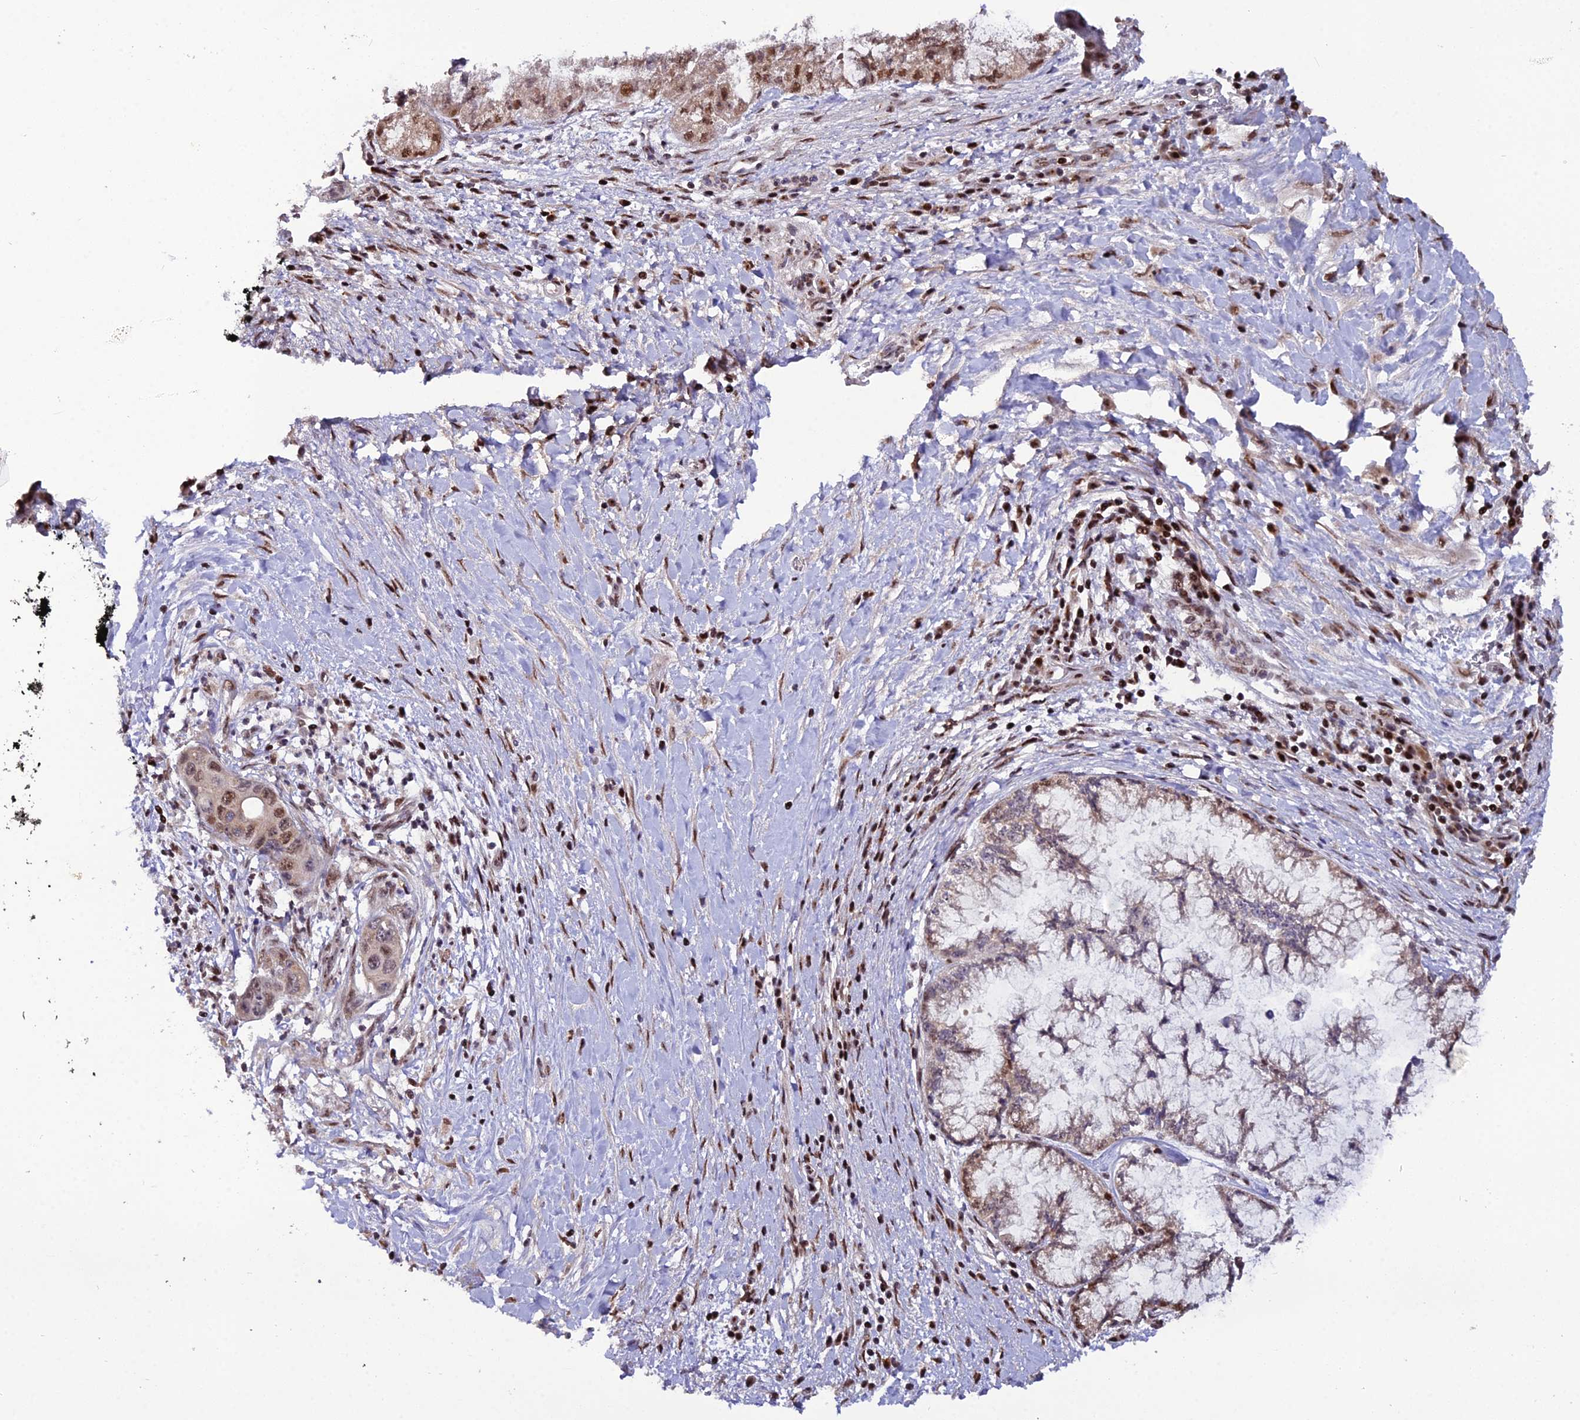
{"staining": {"intensity": "moderate", "quantity": "25%-75%", "location": "nuclear"}, "tissue": "pancreatic cancer", "cell_type": "Tumor cells", "image_type": "cancer", "snomed": [{"axis": "morphology", "description": "Adenocarcinoma, NOS"}, {"axis": "topography", "description": "Pancreas"}], "caption": "High-magnification brightfield microscopy of adenocarcinoma (pancreatic) stained with DAB (3,3'-diaminobenzidine) (brown) and counterstained with hematoxylin (blue). tumor cells exhibit moderate nuclear staining is appreciated in about25%-75% of cells.", "gene": "ARL2", "patient": {"sex": "male", "age": 73}}